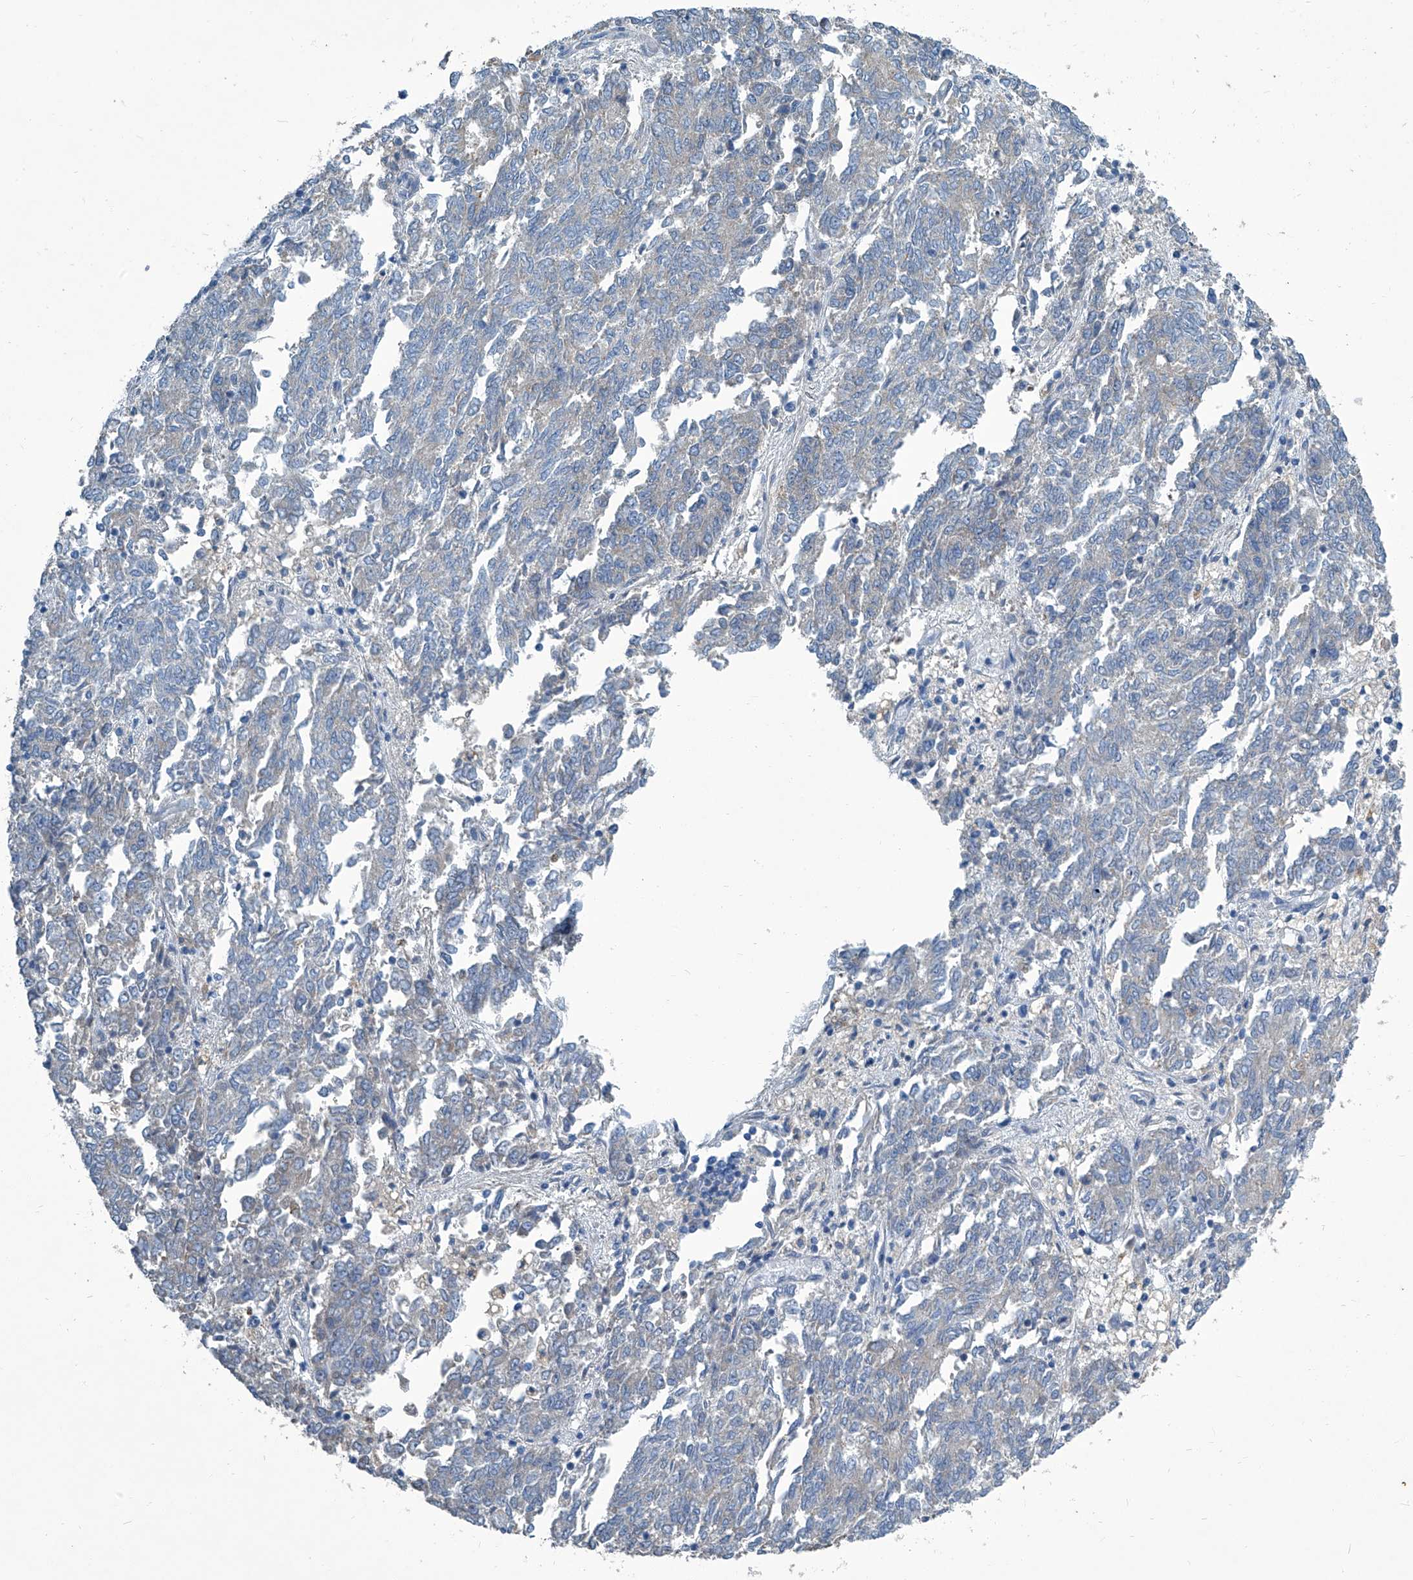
{"staining": {"intensity": "weak", "quantity": "<25%", "location": "cytoplasmic/membranous"}, "tissue": "endometrial cancer", "cell_type": "Tumor cells", "image_type": "cancer", "snomed": [{"axis": "morphology", "description": "Adenocarcinoma, NOS"}, {"axis": "topography", "description": "Endometrium"}], "caption": "Endometrial cancer (adenocarcinoma) stained for a protein using IHC exhibits no staining tumor cells.", "gene": "SLC26A11", "patient": {"sex": "female", "age": 80}}